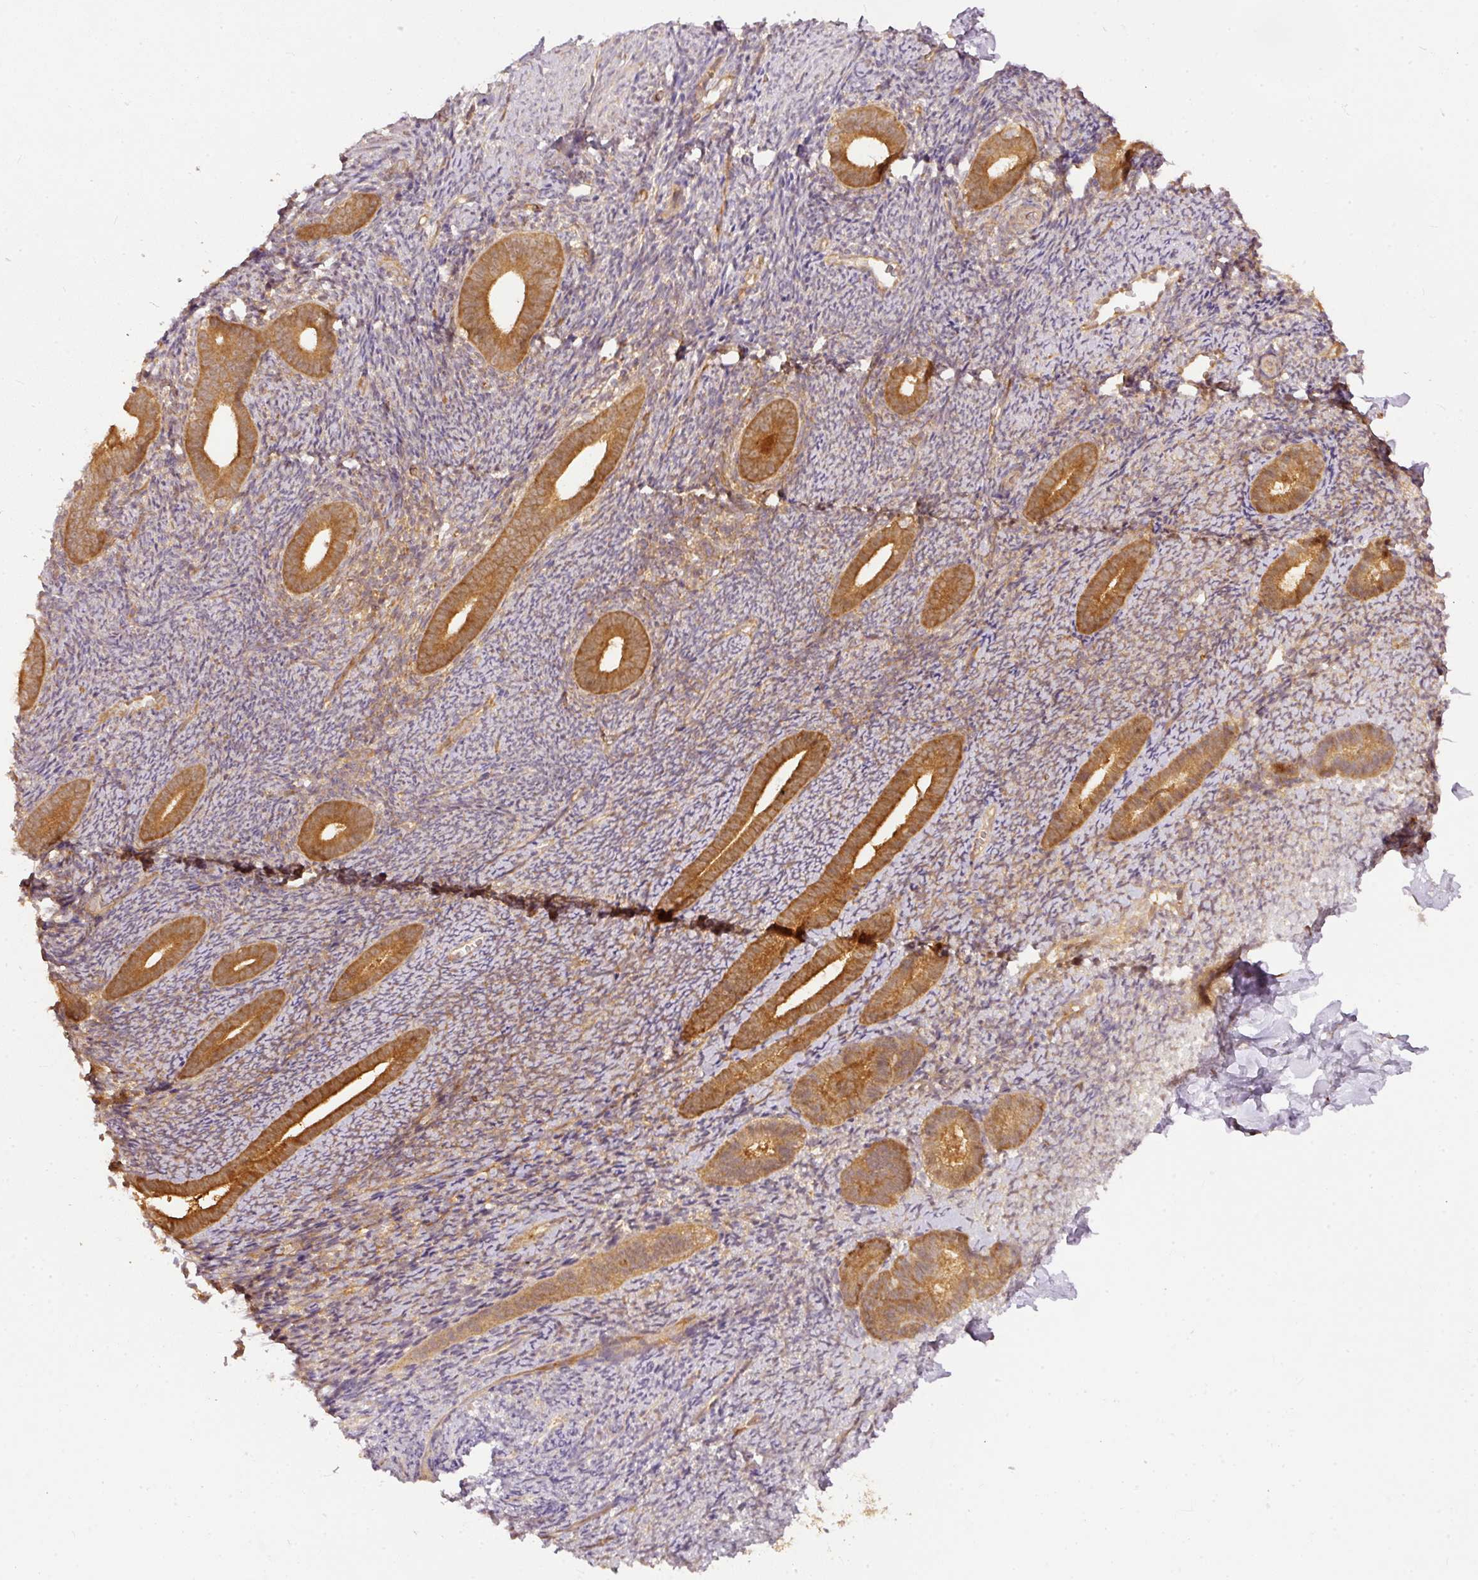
{"staining": {"intensity": "moderate", "quantity": ">75%", "location": "cytoplasmic/membranous"}, "tissue": "endometrium", "cell_type": "Cells in endometrial stroma", "image_type": "normal", "snomed": [{"axis": "morphology", "description": "Normal tissue, NOS"}, {"axis": "topography", "description": "Endometrium"}], "caption": "Endometrium stained with DAB (3,3'-diaminobenzidine) immunohistochemistry (IHC) exhibits medium levels of moderate cytoplasmic/membranous staining in about >75% of cells in endometrial stroma.", "gene": "EIF3B", "patient": {"sex": "female", "age": 39}}